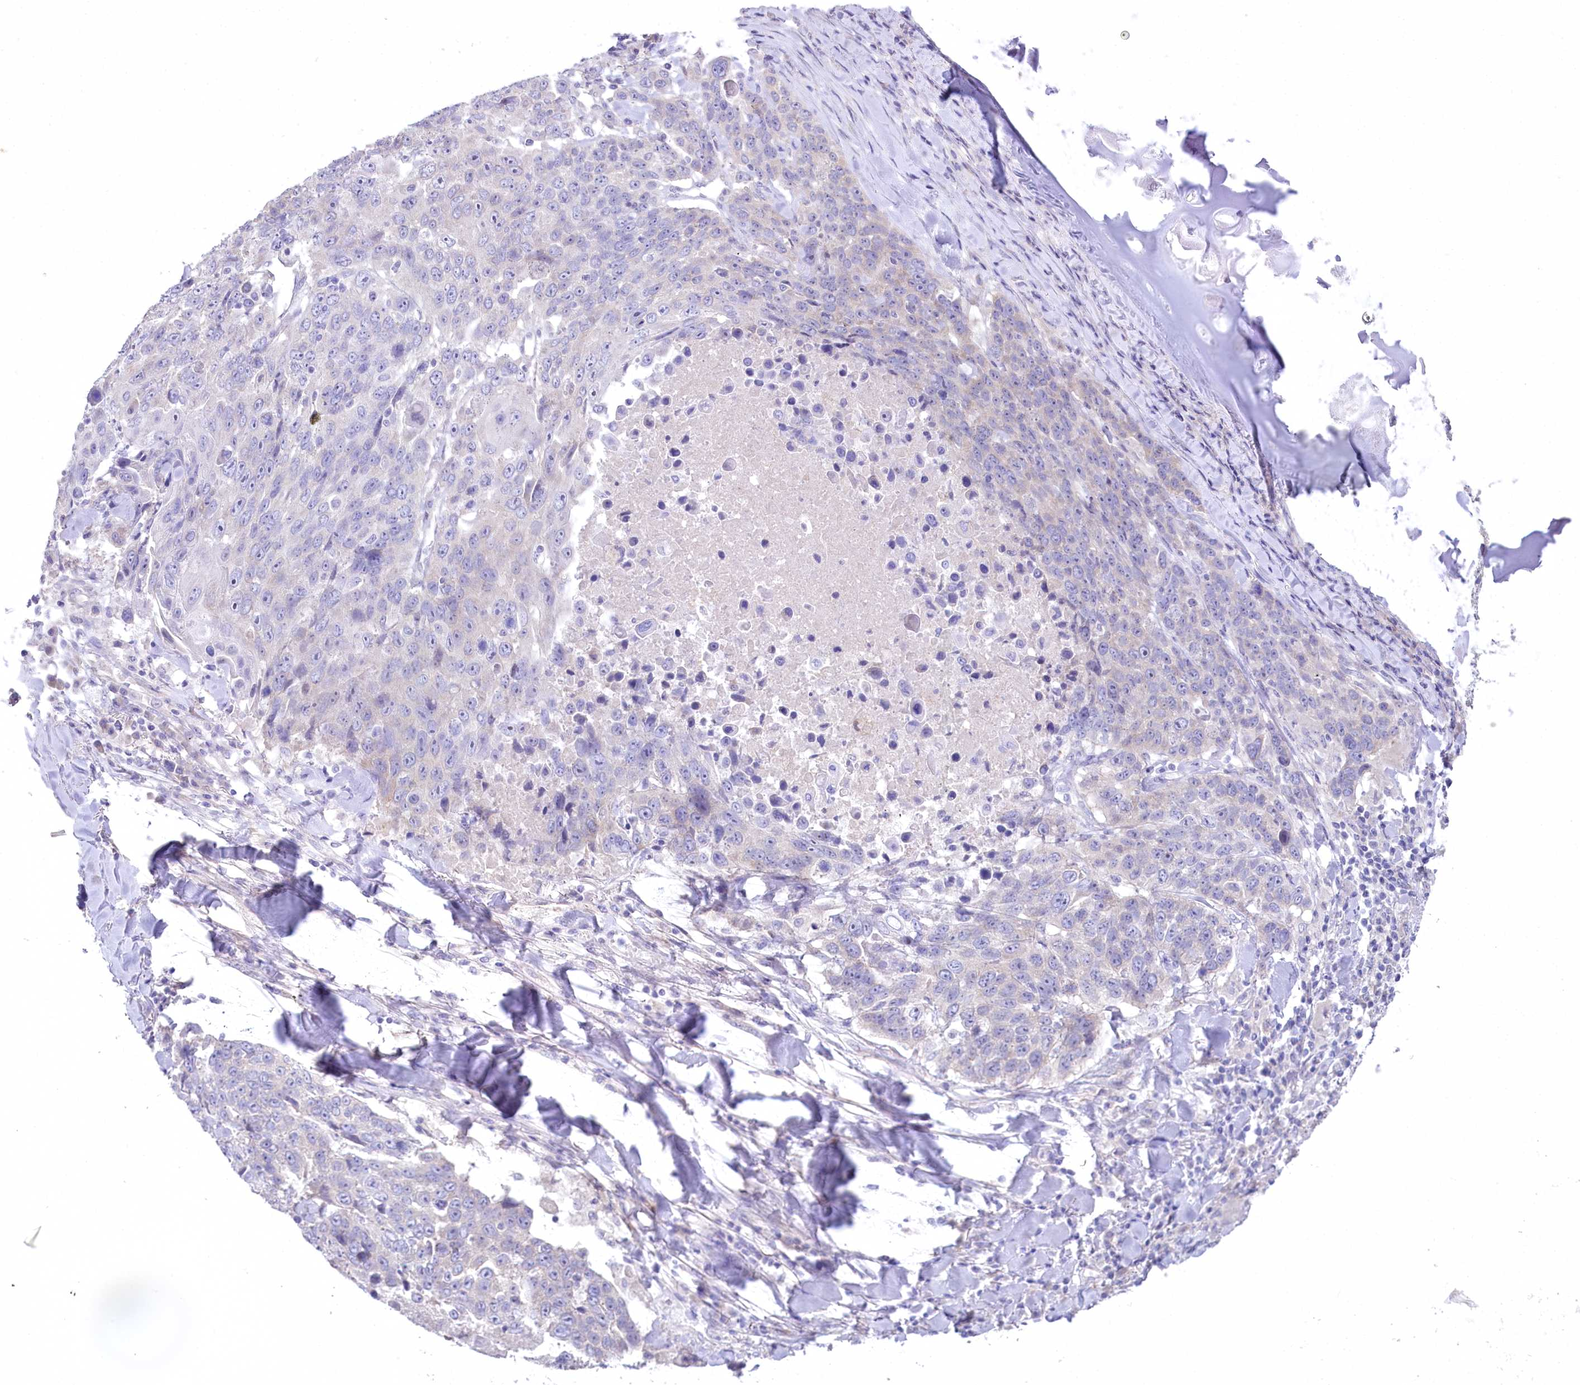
{"staining": {"intensity": "negative", "quantity": "none", "location": "none"}, "tissue": "lung cancer", "cell_type": "Tumor cells", "image_type": "cancer", "snomed": [{"axis": "morphology", "description": "Squamous cell carcinoma, NOS"}, {"axis": "topography", "description": "Lung"}], "caption": "DAB (3,3'-diaminobenzidine) immunohistochemical staining of lung cancer (squamous cell carcinoma) displays no significant positivity in tumor cells.", "gene": "MYOZ1", "patient": {"sex": "male", "age": 66}}